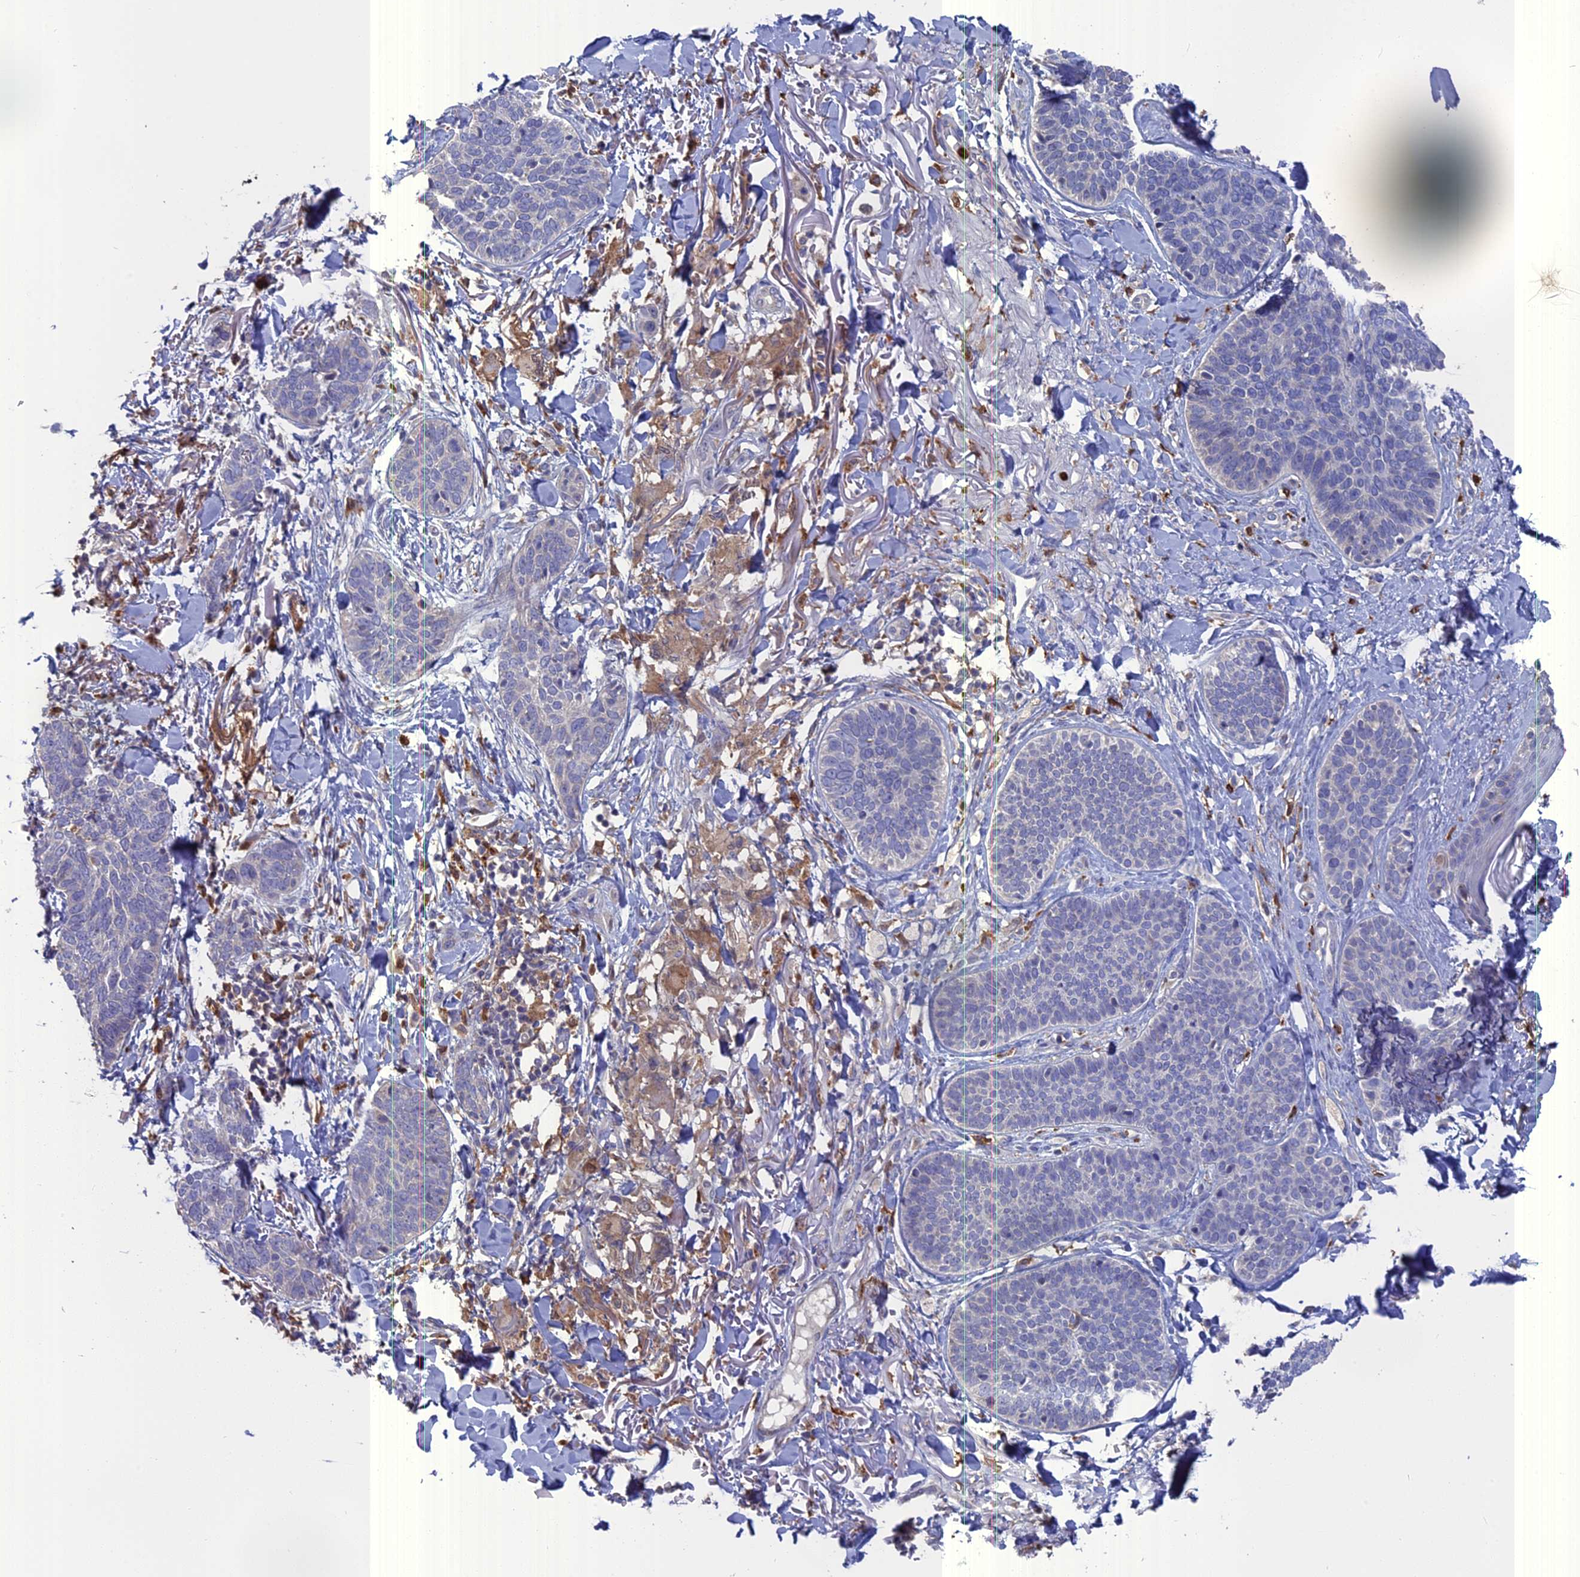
{"staining": {"intensity": "negative", "quantity": "none", "location": "none"}, "tissue": "skin cancer", "cell_type": "Tumor cells", "image_type": "cancer", "snomed": [{"axis": "morphology", "description": "Basal cell carcinoma"}, {"axis": "topography", "description": "Skin"}], "caption": "High magnification brightfield microscopy of skin cancer stained with DAB (brown) and counterstained with hematoxylin (blue): tumor cells show no significant staining.", "gene": "NCF4", "patient": {"sex": "male", "age": 85}}